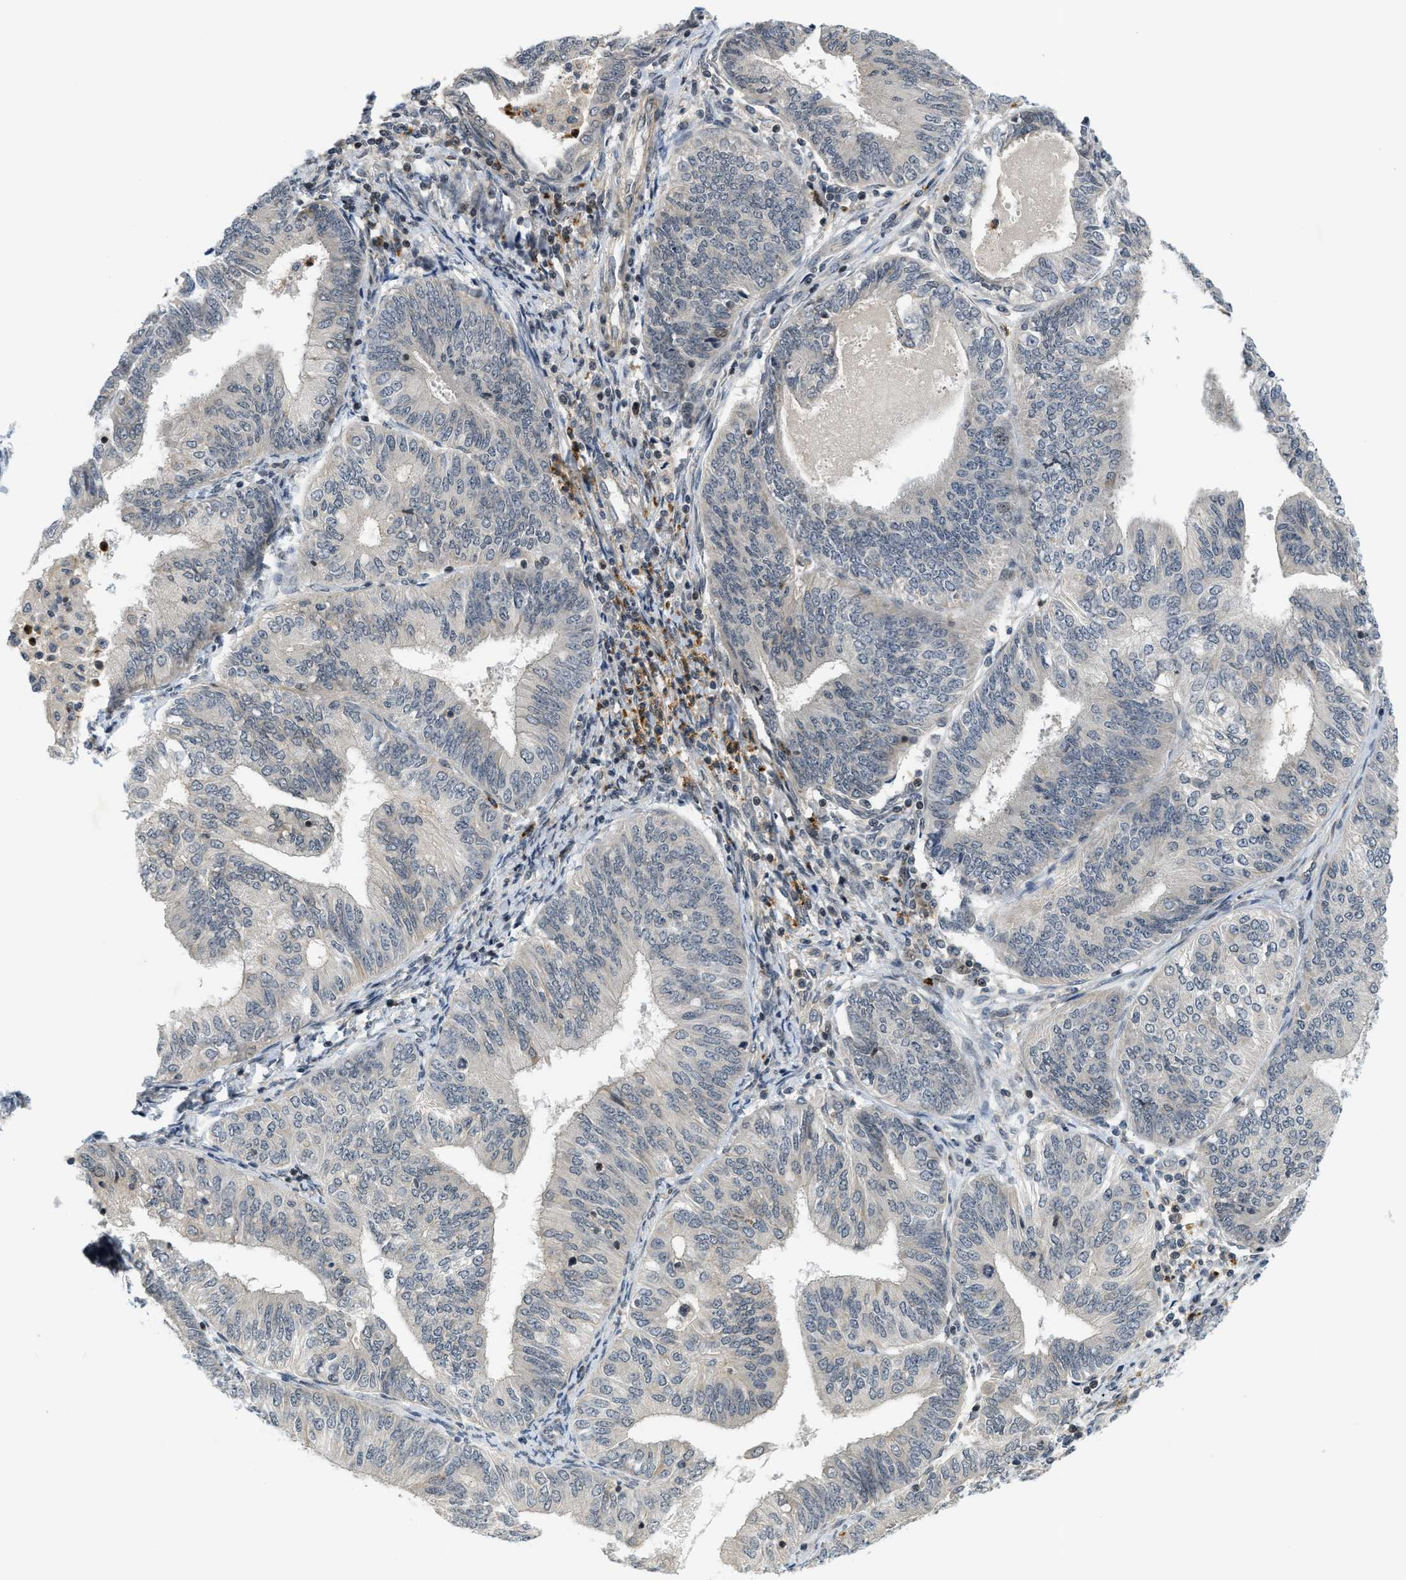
{"staining": {"intensity": "negative", "quantity": "none", "location": "none"}, "tissue": "endometrial cancer", "cell_type": "Tumor cells", "image_type": "cancer", "snomed": [{"axis": "morphology", "description": "Adenocarcinoma, NOS"}, {"axis": "topography", "description": "Endometrium"}], "caption": "Immunohistochemical staining of adenocarcinoma (endometrial) demonstrates no significant expression in tumor cells.", "gene": "KMT2A", "patient": {"sex": "female", "age": 58}}